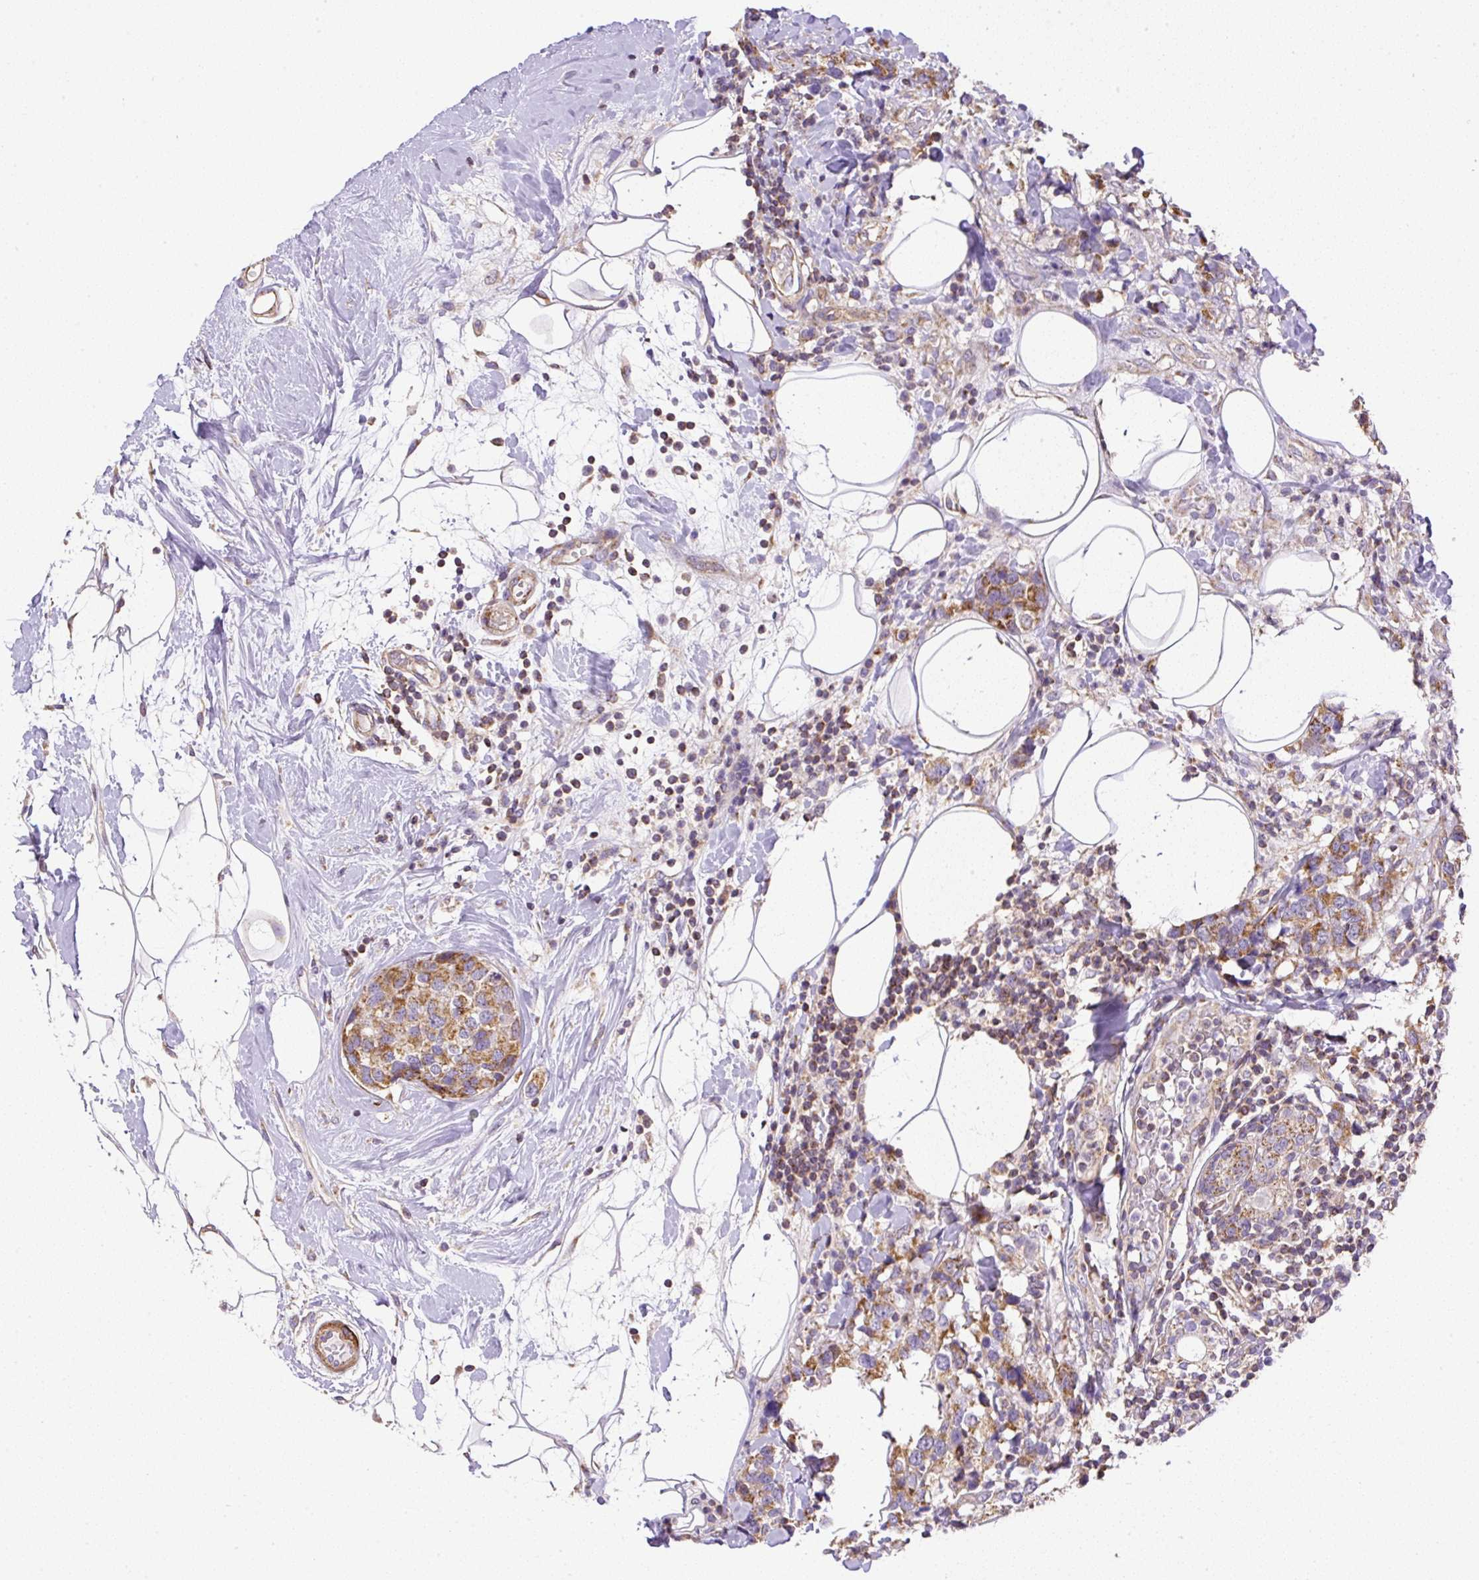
{"staining": {"intensity": "moderate", "quantity": ">75%", "location": "cytoplasmic/membranous"}, "tissue": "breast cancer", "cell_type": "Tumor cells", "image_type": "cancer", "snomed": [{"axis": "morphology", "description": "Lobular carcinoma"}, {"axis": "topography", "description": "Breast"}], "caption": "Breast lobular carcinoma stained for a protein displays moderate cytoplasmic/membranous positivity in tumor cells.", "gene": "NDUFAF2", "patient": {"sex": "female", "age": 59}}